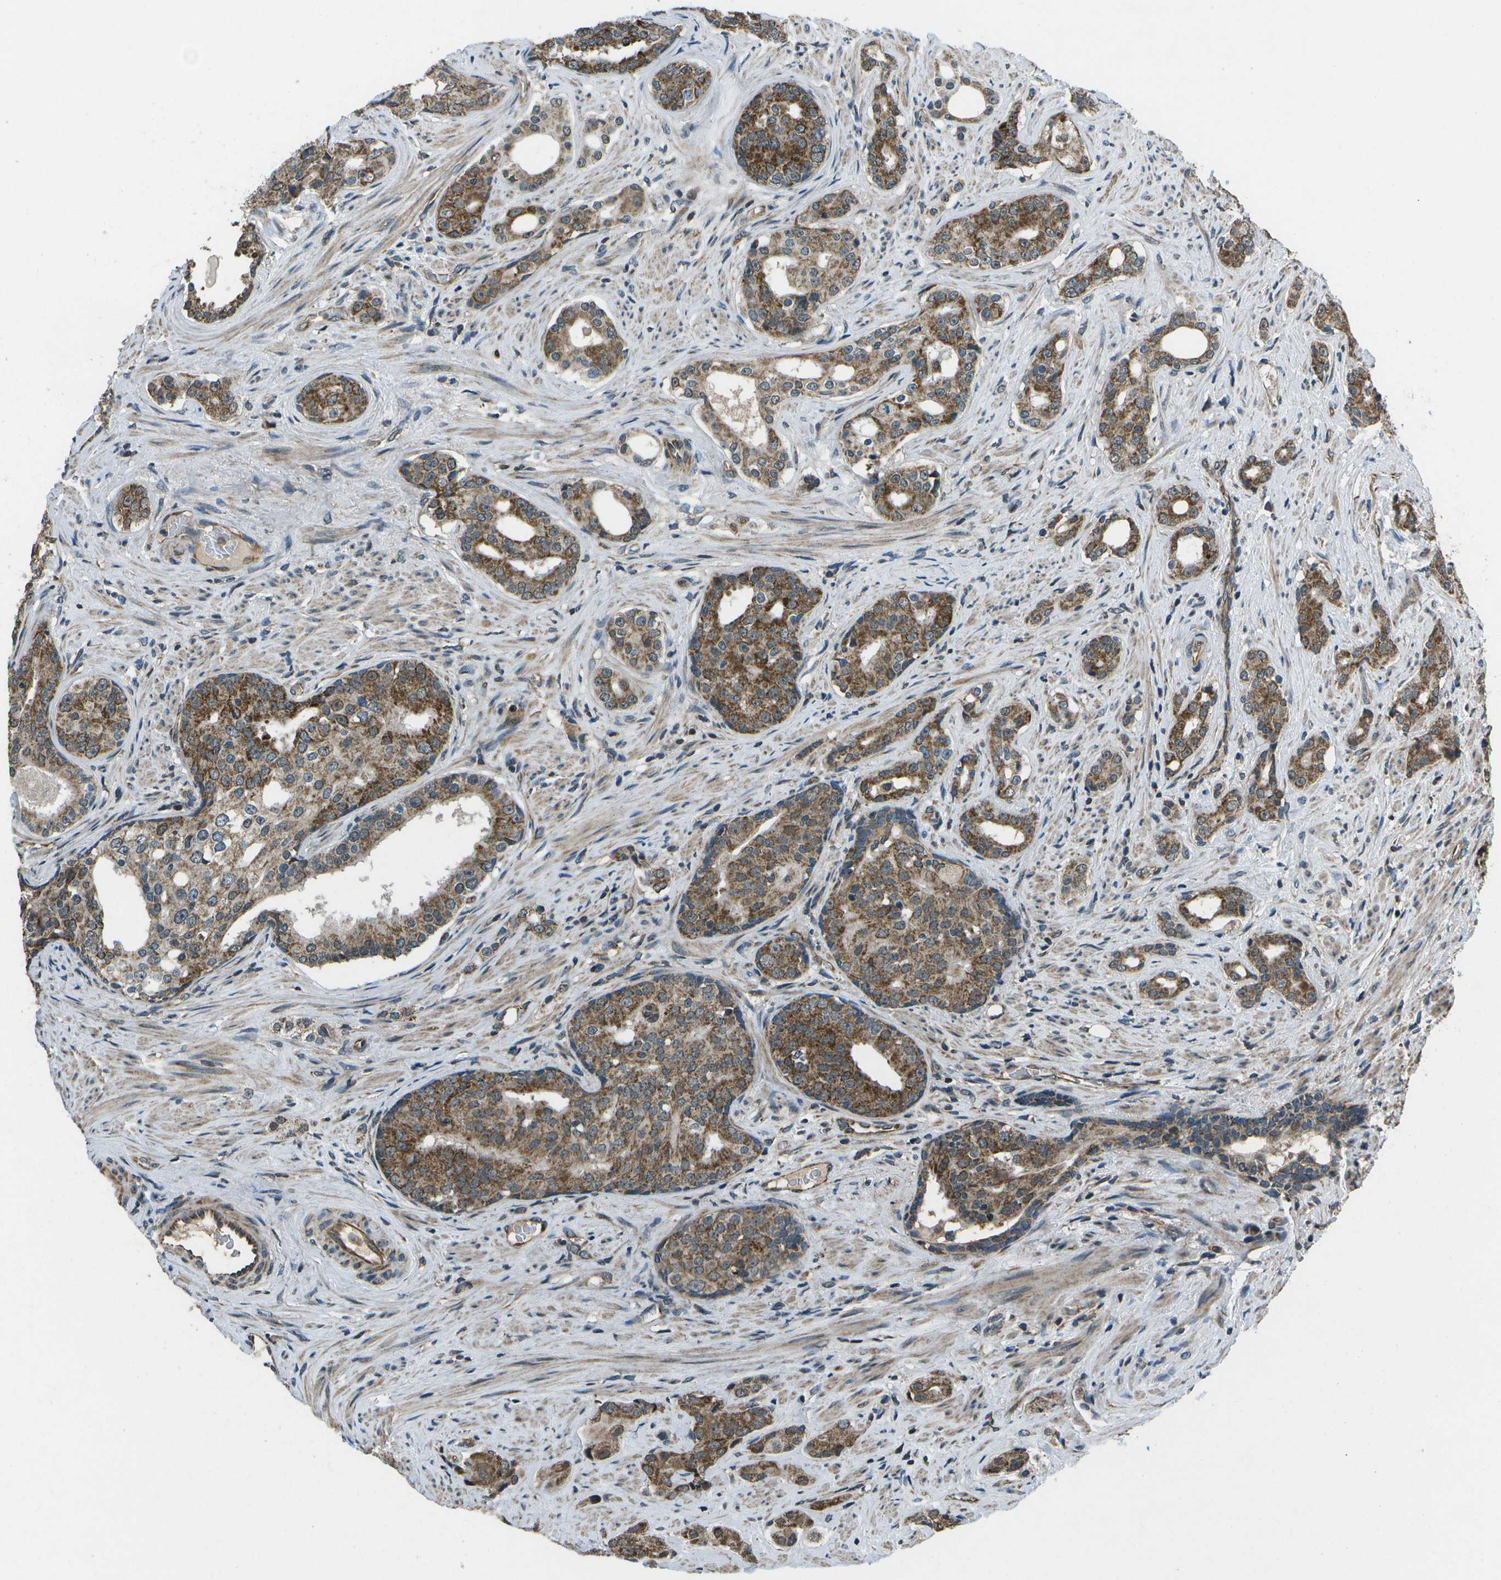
{"staining": {"intensity": "strong", "quantity": ">75%", "location": "cytoplasmic/membranous"}, "tissue": "prostate cancer", "cell_type": "Tumor cells", "image_type": "cancer", "snomed": [{"axis": "morphology", "description": "Adenocarcinoma, High grade"}, {"axis": "topography", "description": "Prostate"}], "caption": "Human prostate high-grade adenocarcinoma stained for a protein (brown) demonstrates strong cytoplasmic/membranous positive staining in approximately >75% of tumor cells.", "gene": "EIF2AK1", "patient": {"sex": "male", "age": 71}}